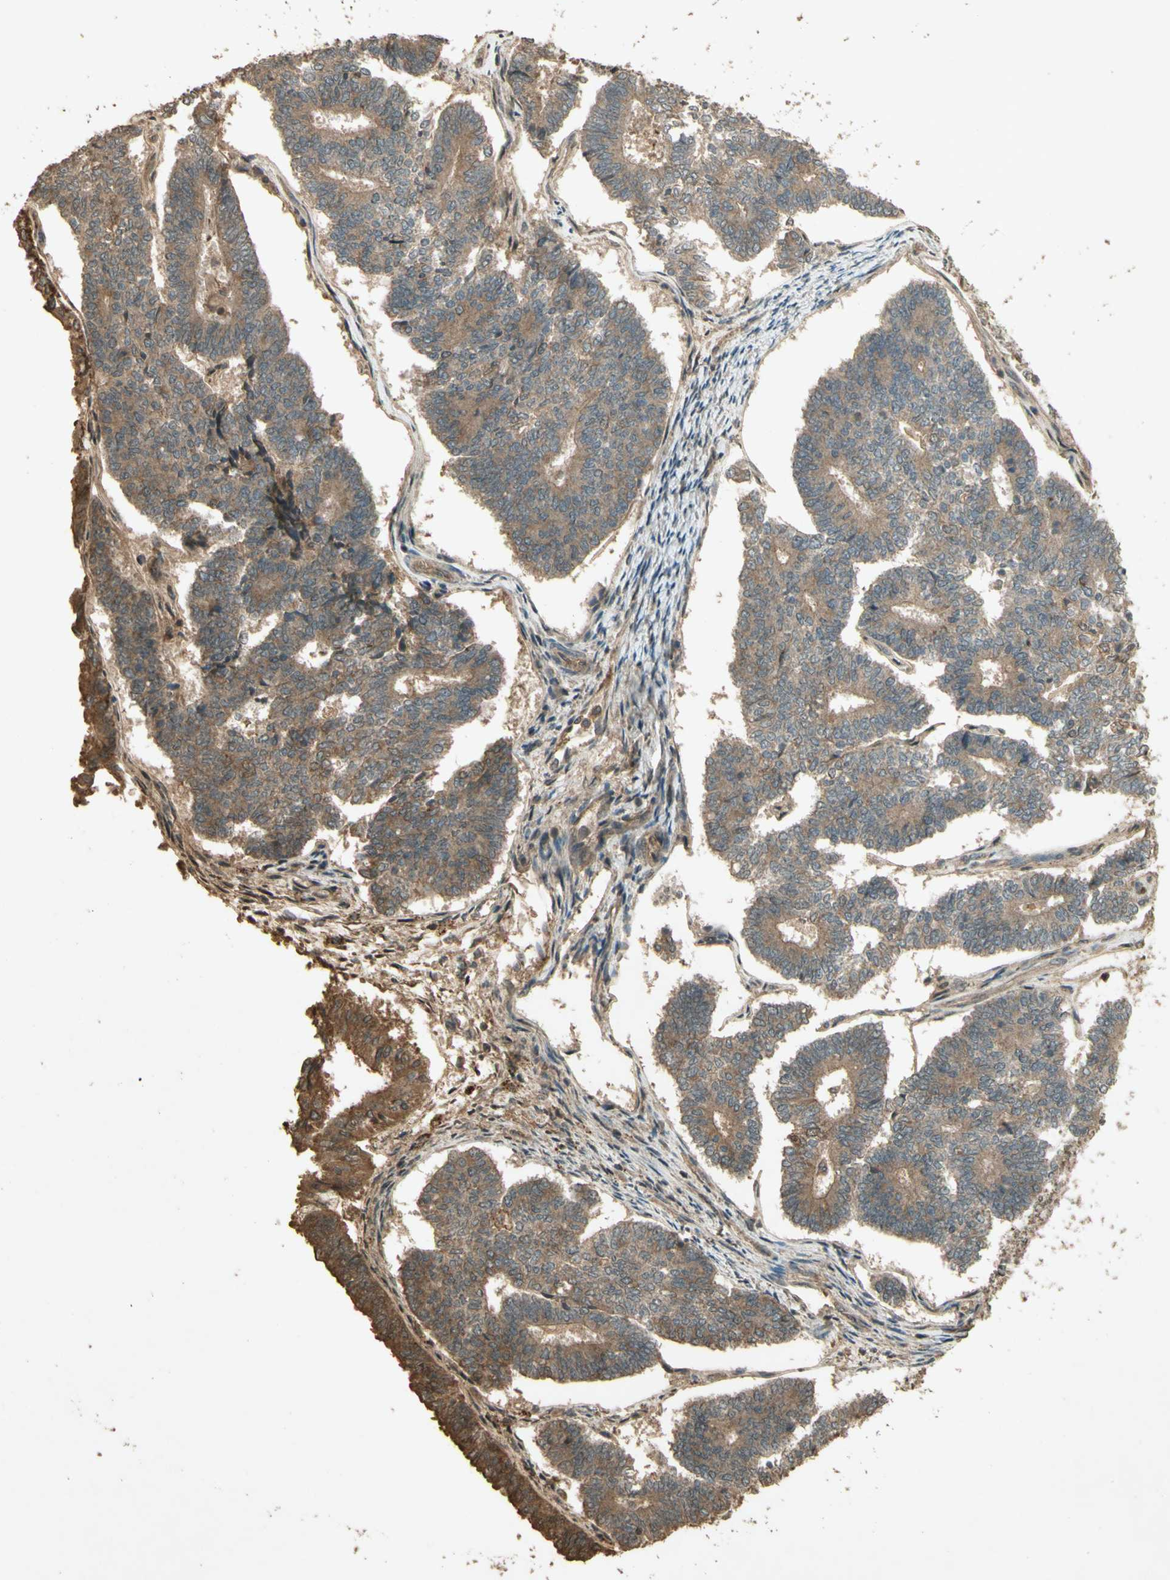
{"staining": {"intensity": "moderate", "quantity": ">75%", "location": "cytoplasmic/membranous"}, "tissue": "endometrial cancer", "cell_type": "Tumor cells", "image_type": "cancer", "snomed": [{"axis": "morphology", "description": "Adenocarcinoma, NOS"}, {"axis": "topography", "description": "Endometrium"}], "caption": "A histopathology image showing moderate cytoplasmic/membranous staining in about >75% of tumor cells in adenocarcinoma (endometrial), as visualized by brown immunohistochemical staining.", "gene": "SMAD9", "patient": {"sex": "female", "age": 70}}